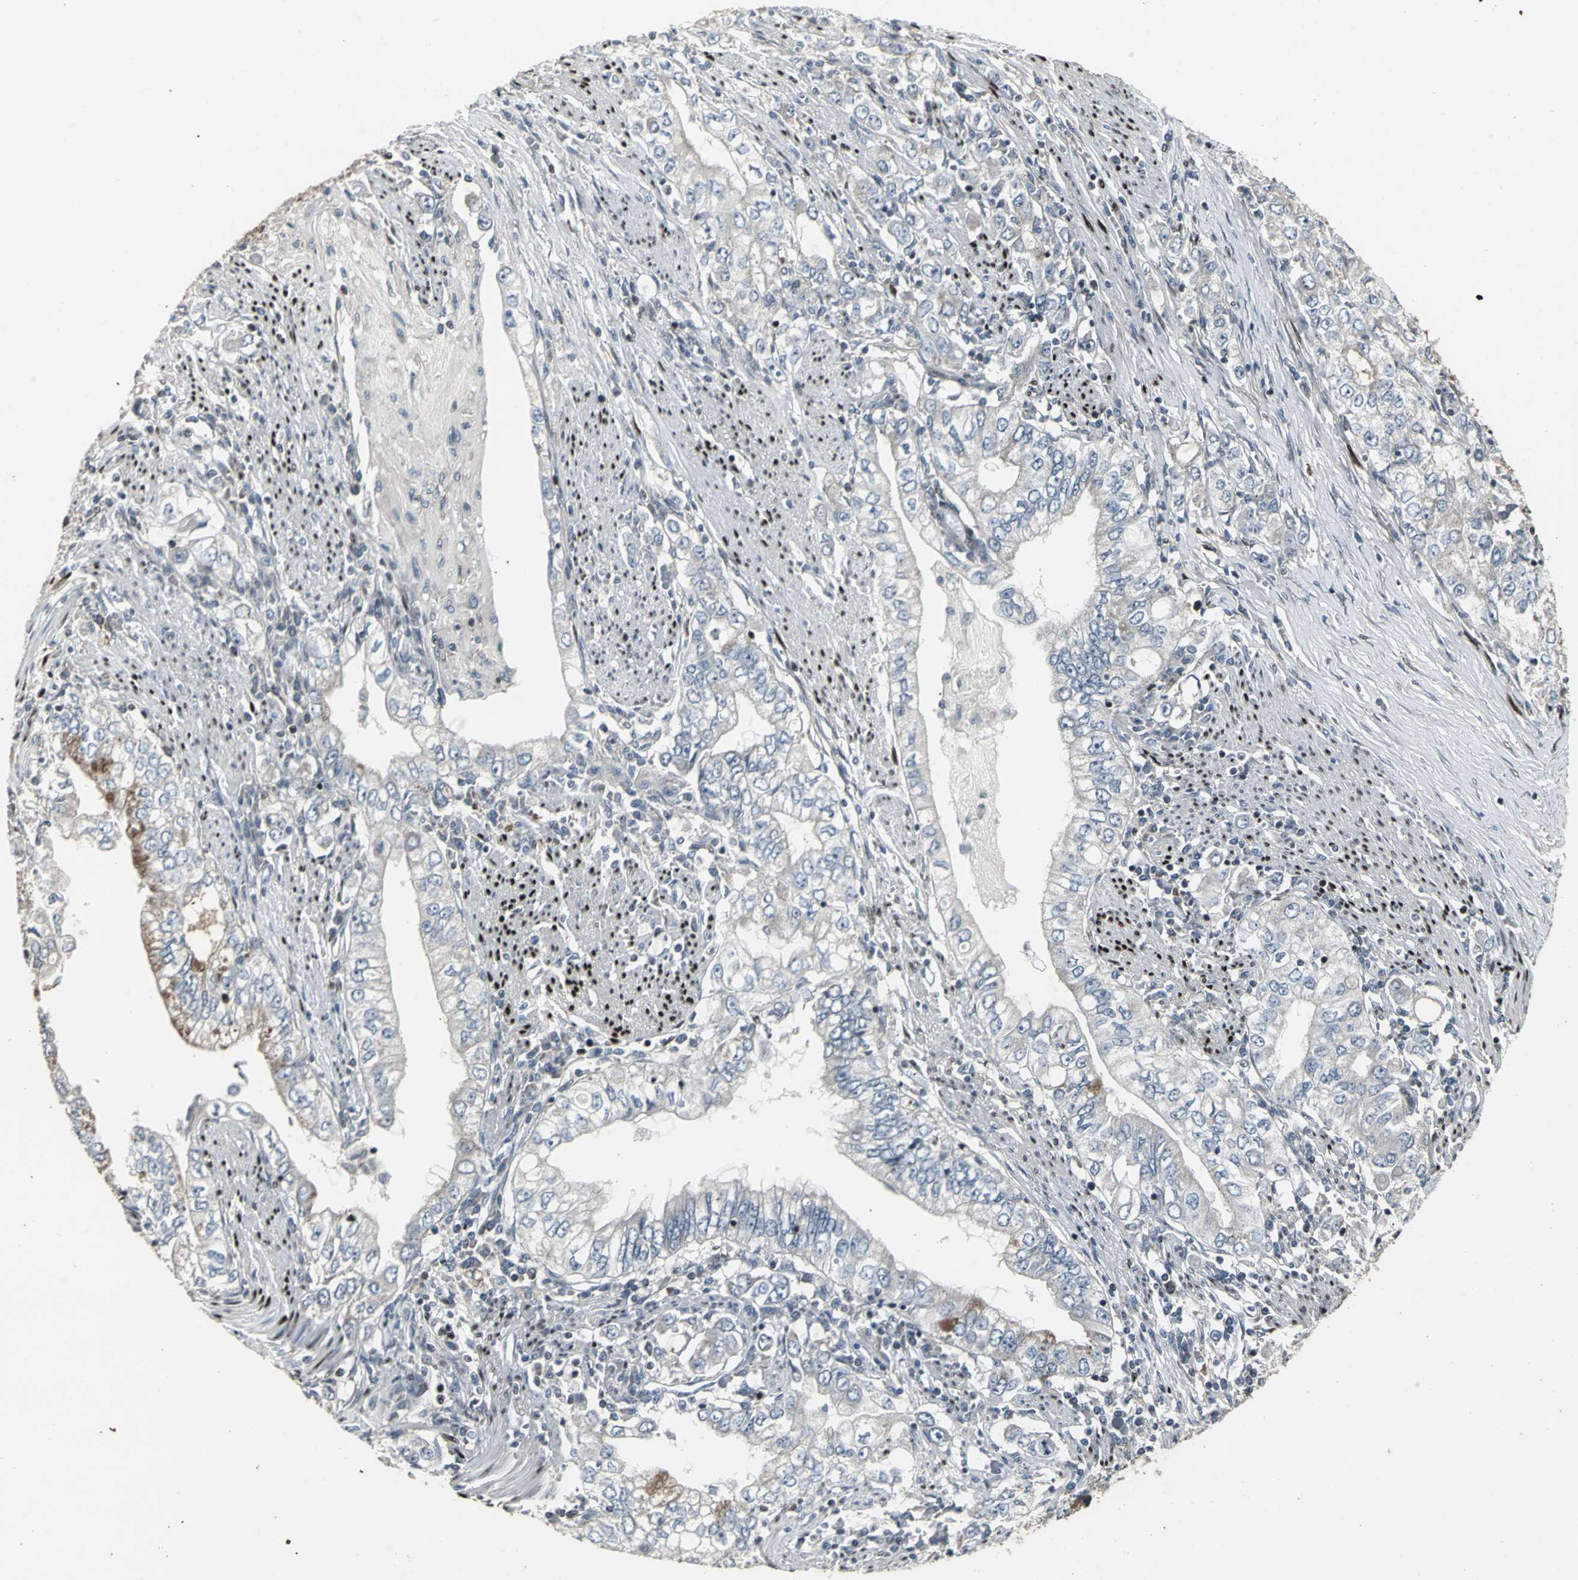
{"staining": {"intensity": "weak", "quantity": "<25%", "location": "cytoplasmic/membranous"}, "tissue": "stomach cancer", "cell_type": "Tumor cells", "image_type": "cancer", "snomed": [{"axis": "morphology", "description": "Adenocarcinoma, NOS"}, {"axis": "topography", "description": "Stomach, lower"}], "caption": "Human stomach cancer (adenocarcinoma) stained for a protein using immunohistochemistry reveals no expression in tumor cells.", "gene": "SRF", "patient": {"sex": "female", "age": 72}}